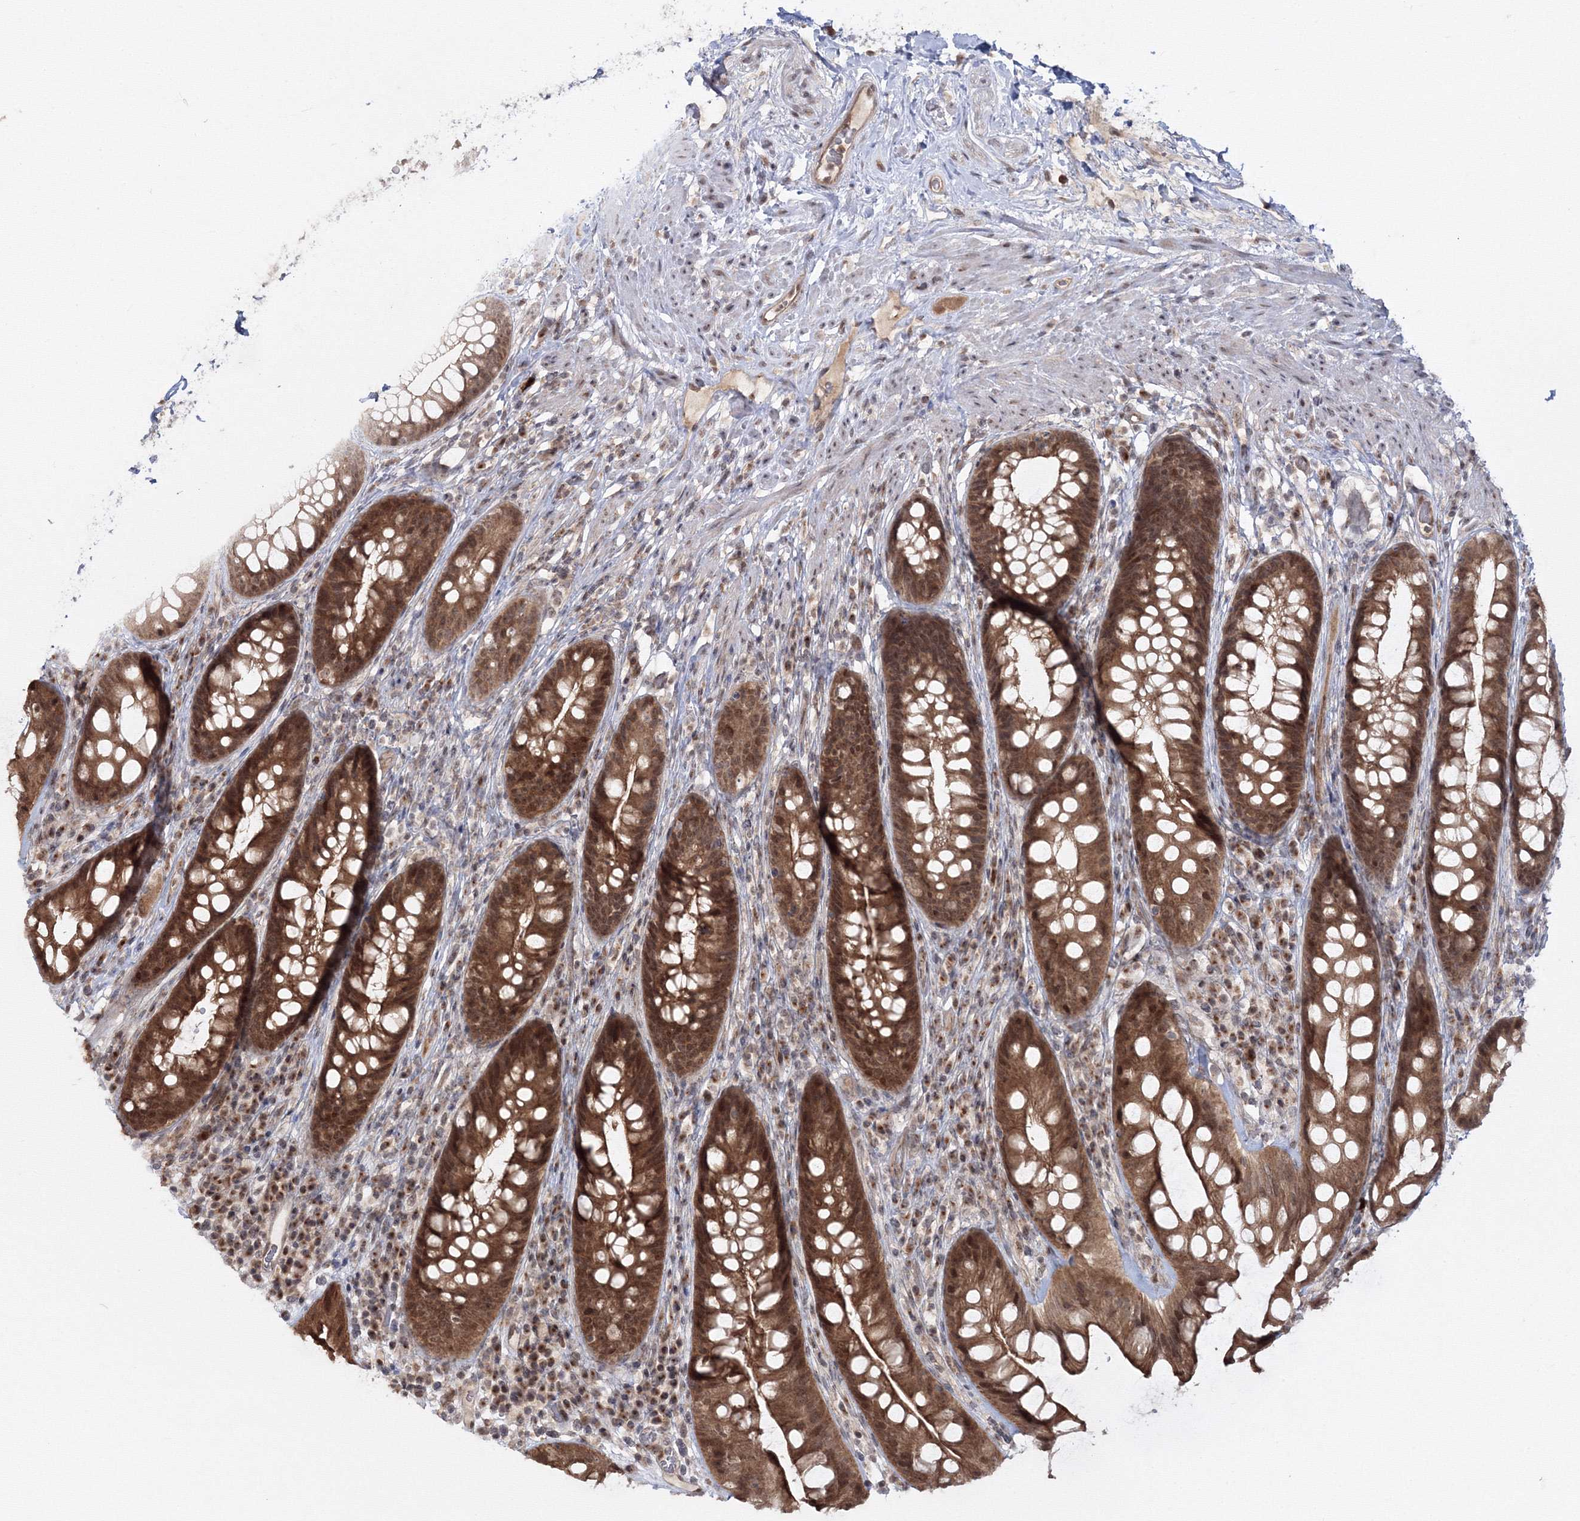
{"staining": {"intensity": "strong", "quantity": ">75%", "location": "cytoplasmic/membranous,nuclear"}, "tissue": "rectum", "cell_type": "Glandular cells", "image_type": "normal", "snomed": [{"axis": "morphology", "description": "Normal tissue, NOS"}, {"axis": "topography", "description": "Rectum"}], "caption": "Immunohistochemistry (IHC) of unremarkable human rectum displays high levels of strong cytoplasmic/membranous,nuclear staining in about >75% of glandular cells.", "gene": "ZFAND6", "patient": {"sex": "male", "age": 74}}